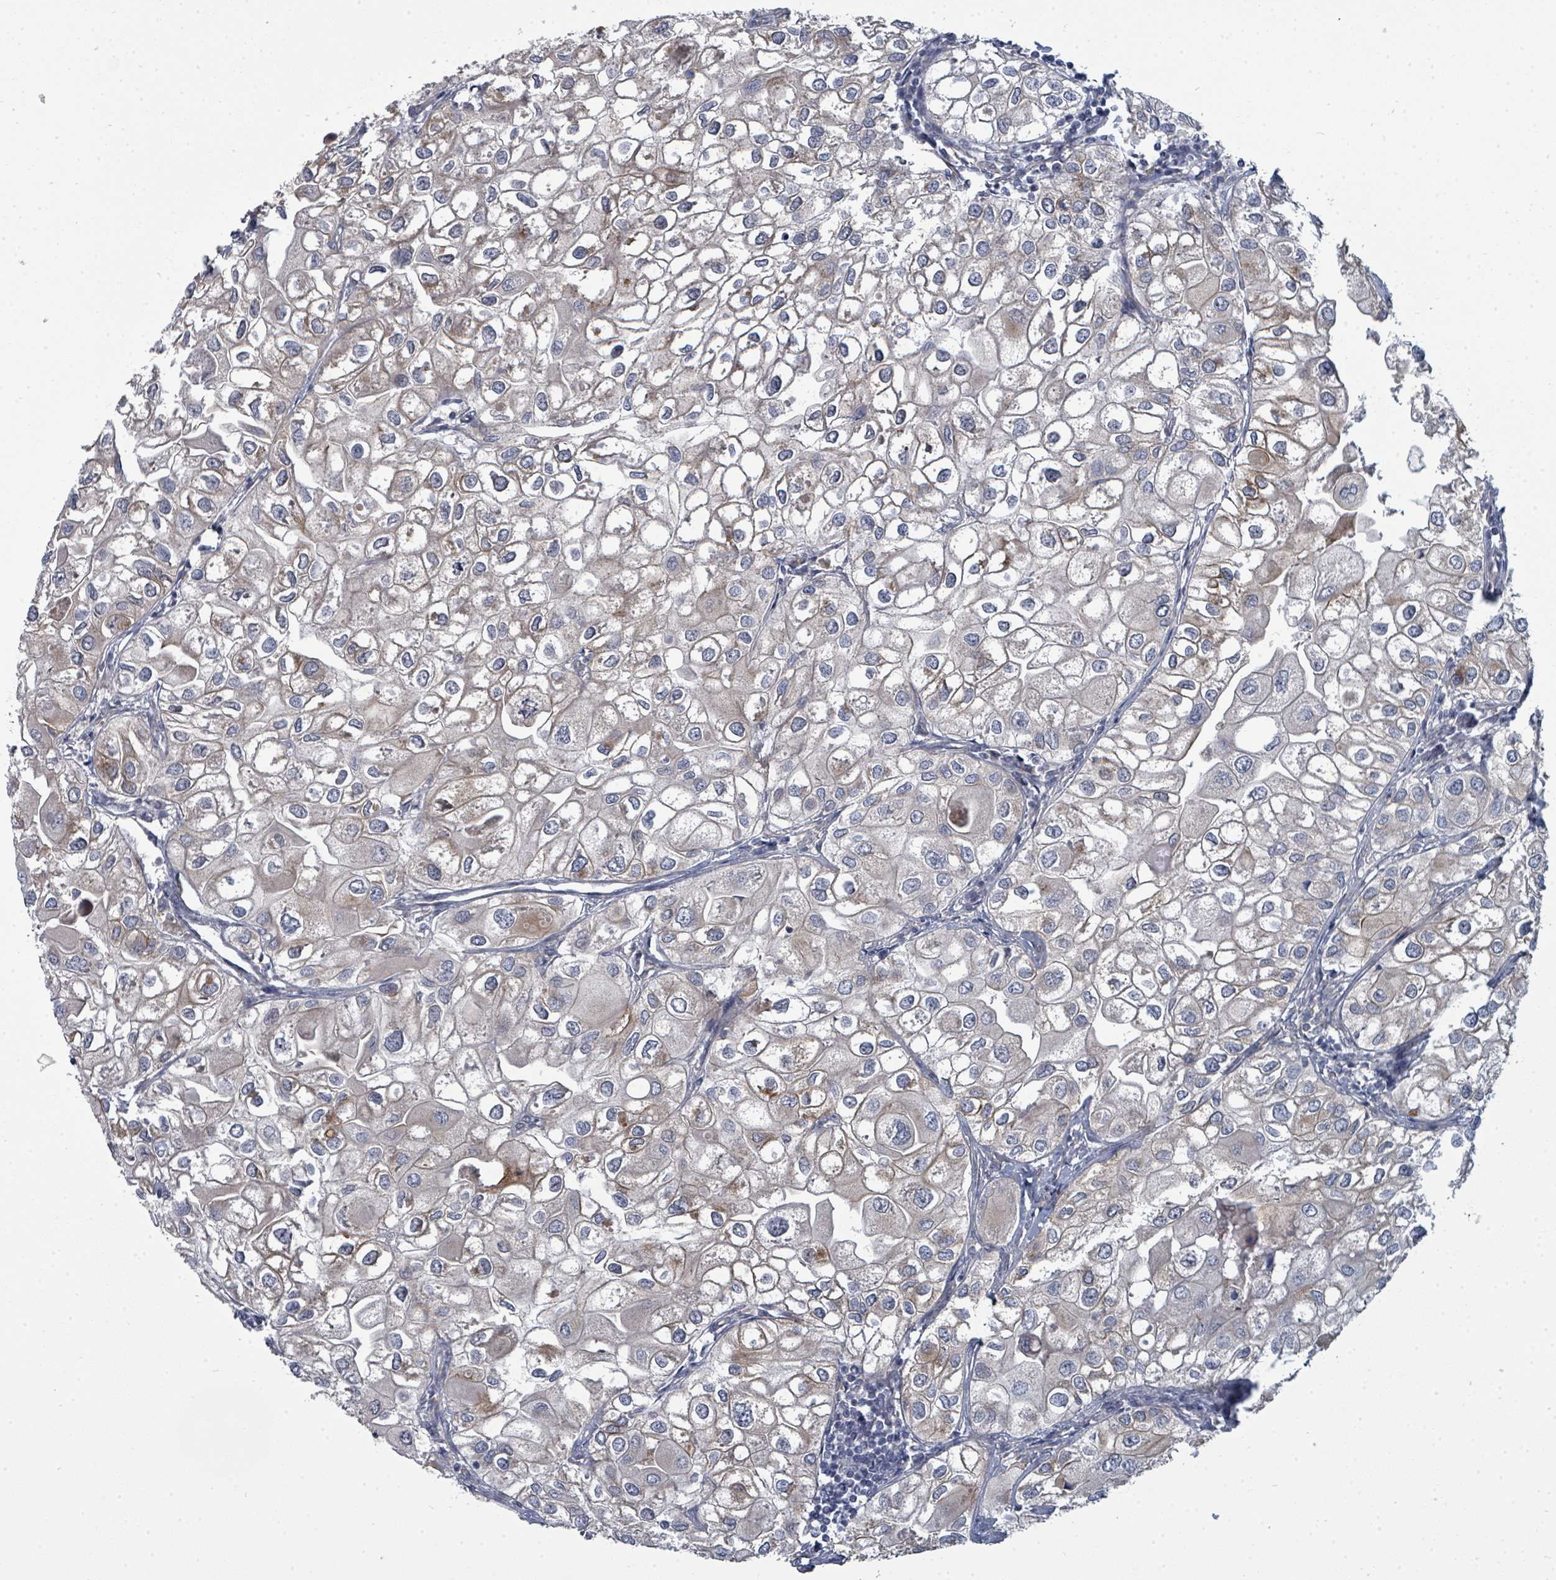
{"staining": {"intensity": "moderate", "quantity": "<25%", "location": "cytoplasmic/membranous"}, "tissue": "urothelial cancer", "cell_type": "Tumor cells", "image_type": "cancer", "snomed": [{"axis": "morphology", "description": "Urothelial carcinoma, High grade"}, {"axis": "topography", "description": "Urinary bladder"}], "caption": "The image reveals staining of urothelial cancer, revealing moderate cytoplasmic/membranous protein positivity (brown color) within tumor cells. The staining was performed using DAB (3,3'-diaminobenzidine), with brown indicating positive protein expression. Nuclei are stained blue with hematoxylin.", "gene": "PSMG2", "patient": {"sex": "male", "age": 64}}